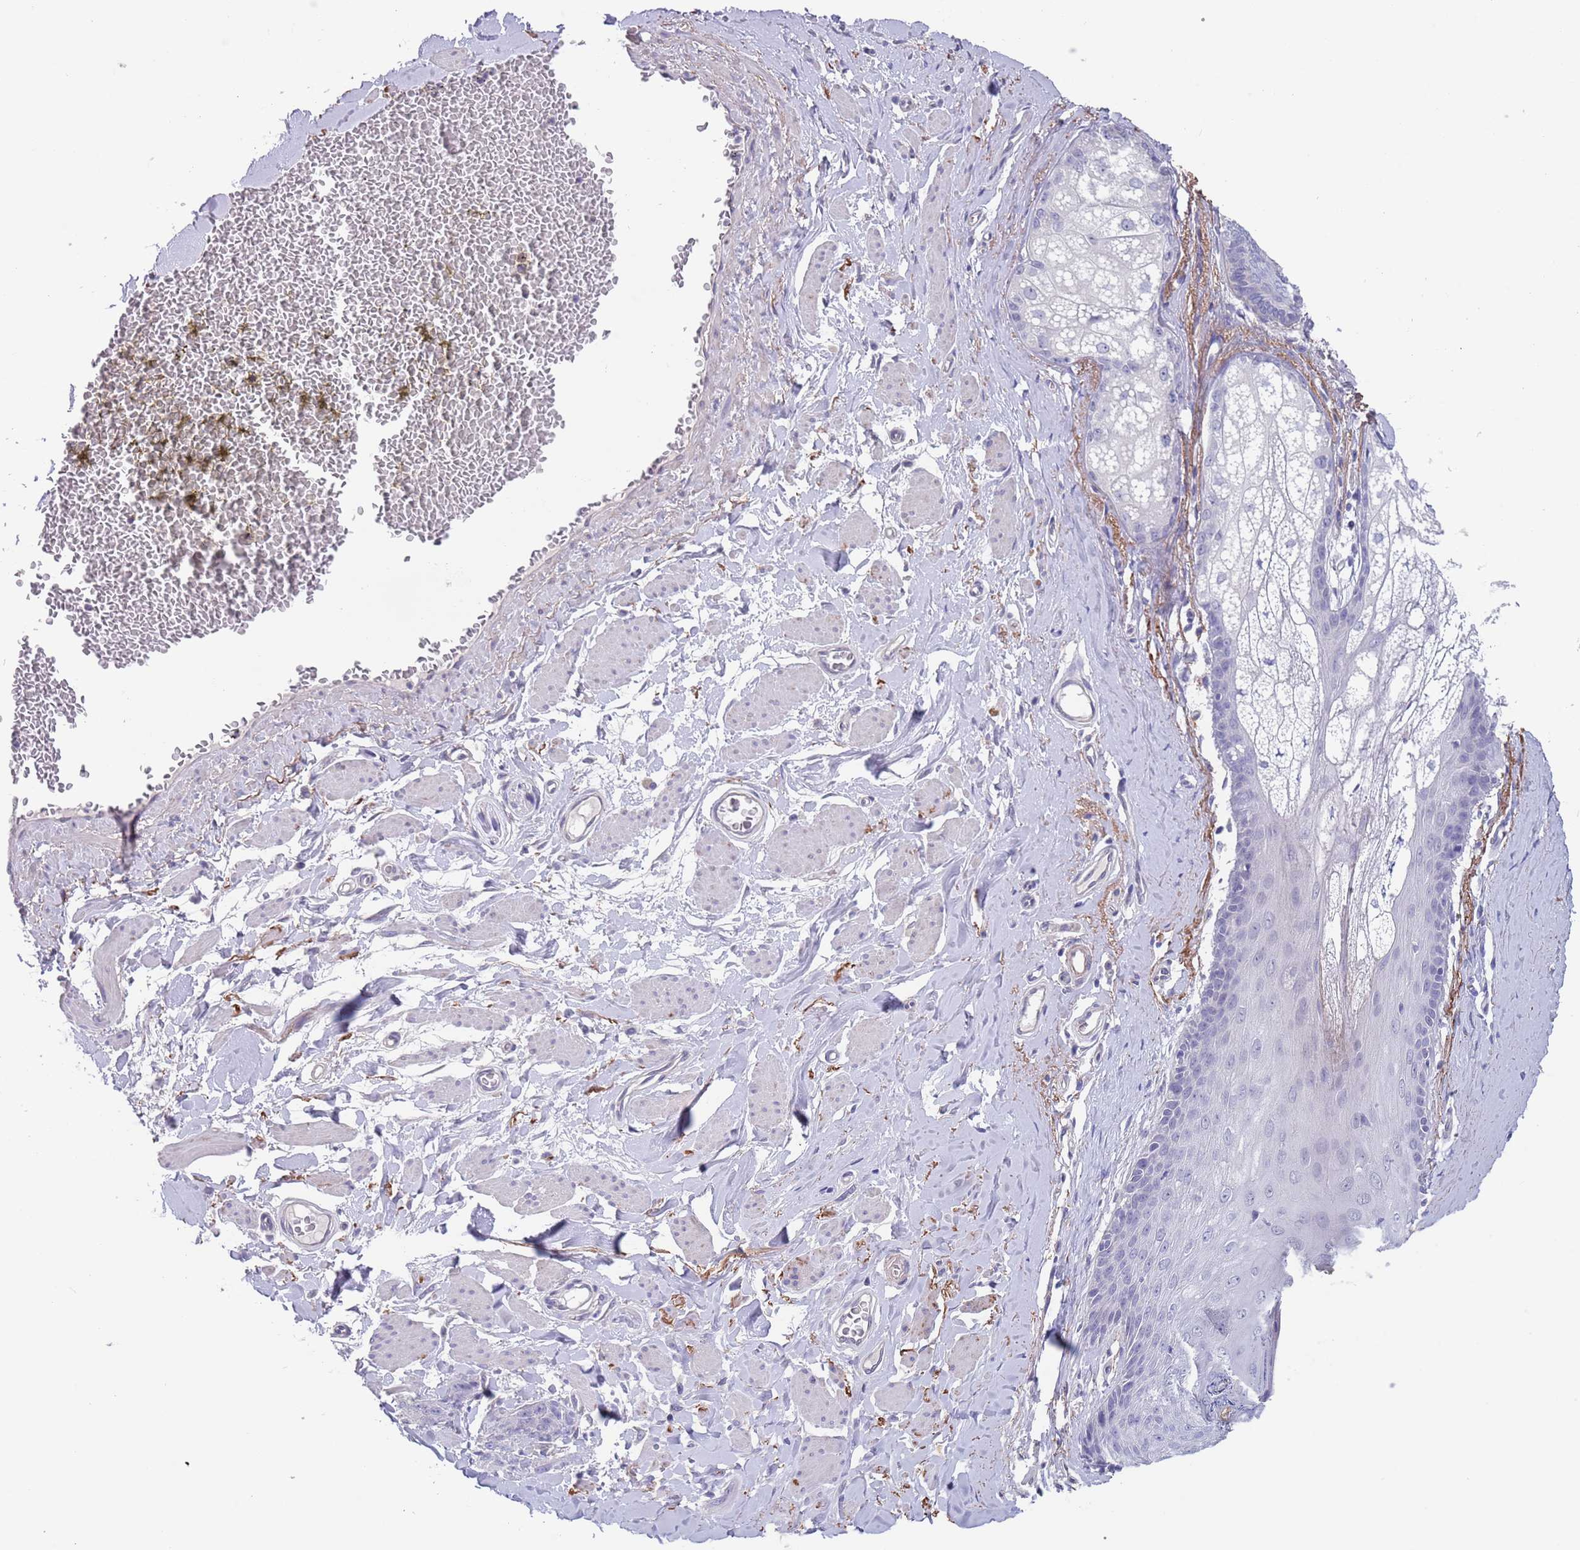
{"staining": {"intensity": "negative", "quantity": "none", "location": "none"}, "tissue": "skin cancer", "cell_type": "Tumor cells", "image_type": "cancer", "snomed": [{"axis": "morphology", "description": "Squamous cell carcinoma, NOS"}, {"axis": "topography", "description": "Skin"}, {"axis": "topography", "description": "Vulva"}], "caption": "IHC histopathology image of human squamous cell carcinoma (skin) stained for a protein (brown), which shows no expression in tumor cells.", "gene": "RNF169", "patient": {"sex": "female", "age": 85}}